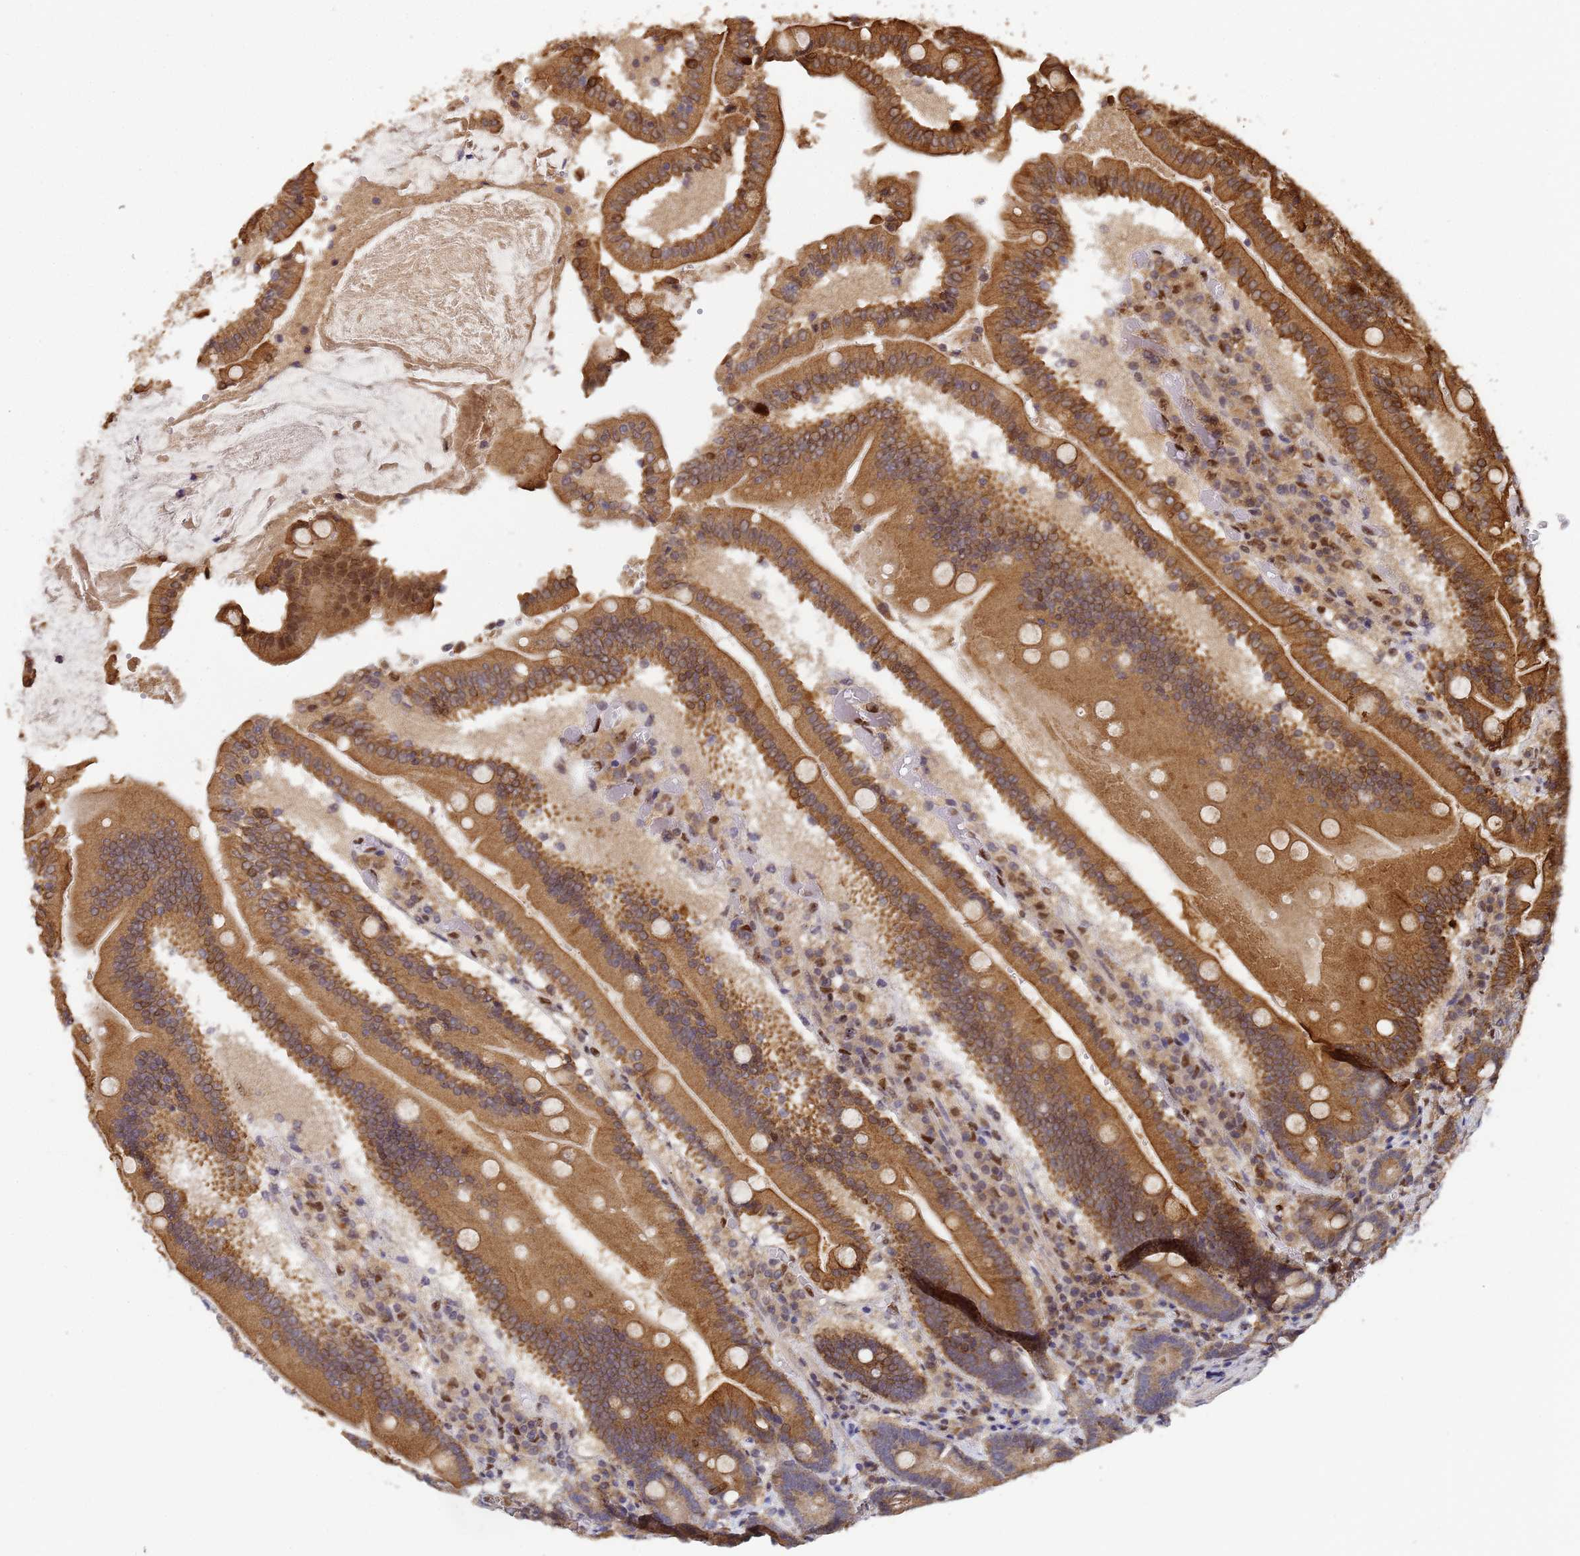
{"staining": {"intensity": "moderate", "quantity": ">75%", "location": "cytoplasmic/membranous"}, "tissue": "duodenum", "cell_type": "Glandular cells", "image_type": "normal", "snomed": [{"axis": "morphology", "description": "Normal tissue, NOS"}, {"axis": "topography", "description": "Duodenum"}], "caption": "DAB (3,3'-diaminobenzidine) immunohistochemical staining of unremarkable duodenum reveals moderate cytoplasmic/membranous protein expression in about >75% of glandular cells. (Brightfield microscopy of DAB IHC at high magnification).", "gene": "SECISBP2", "patient": {"sex": "female", "age": 62}}